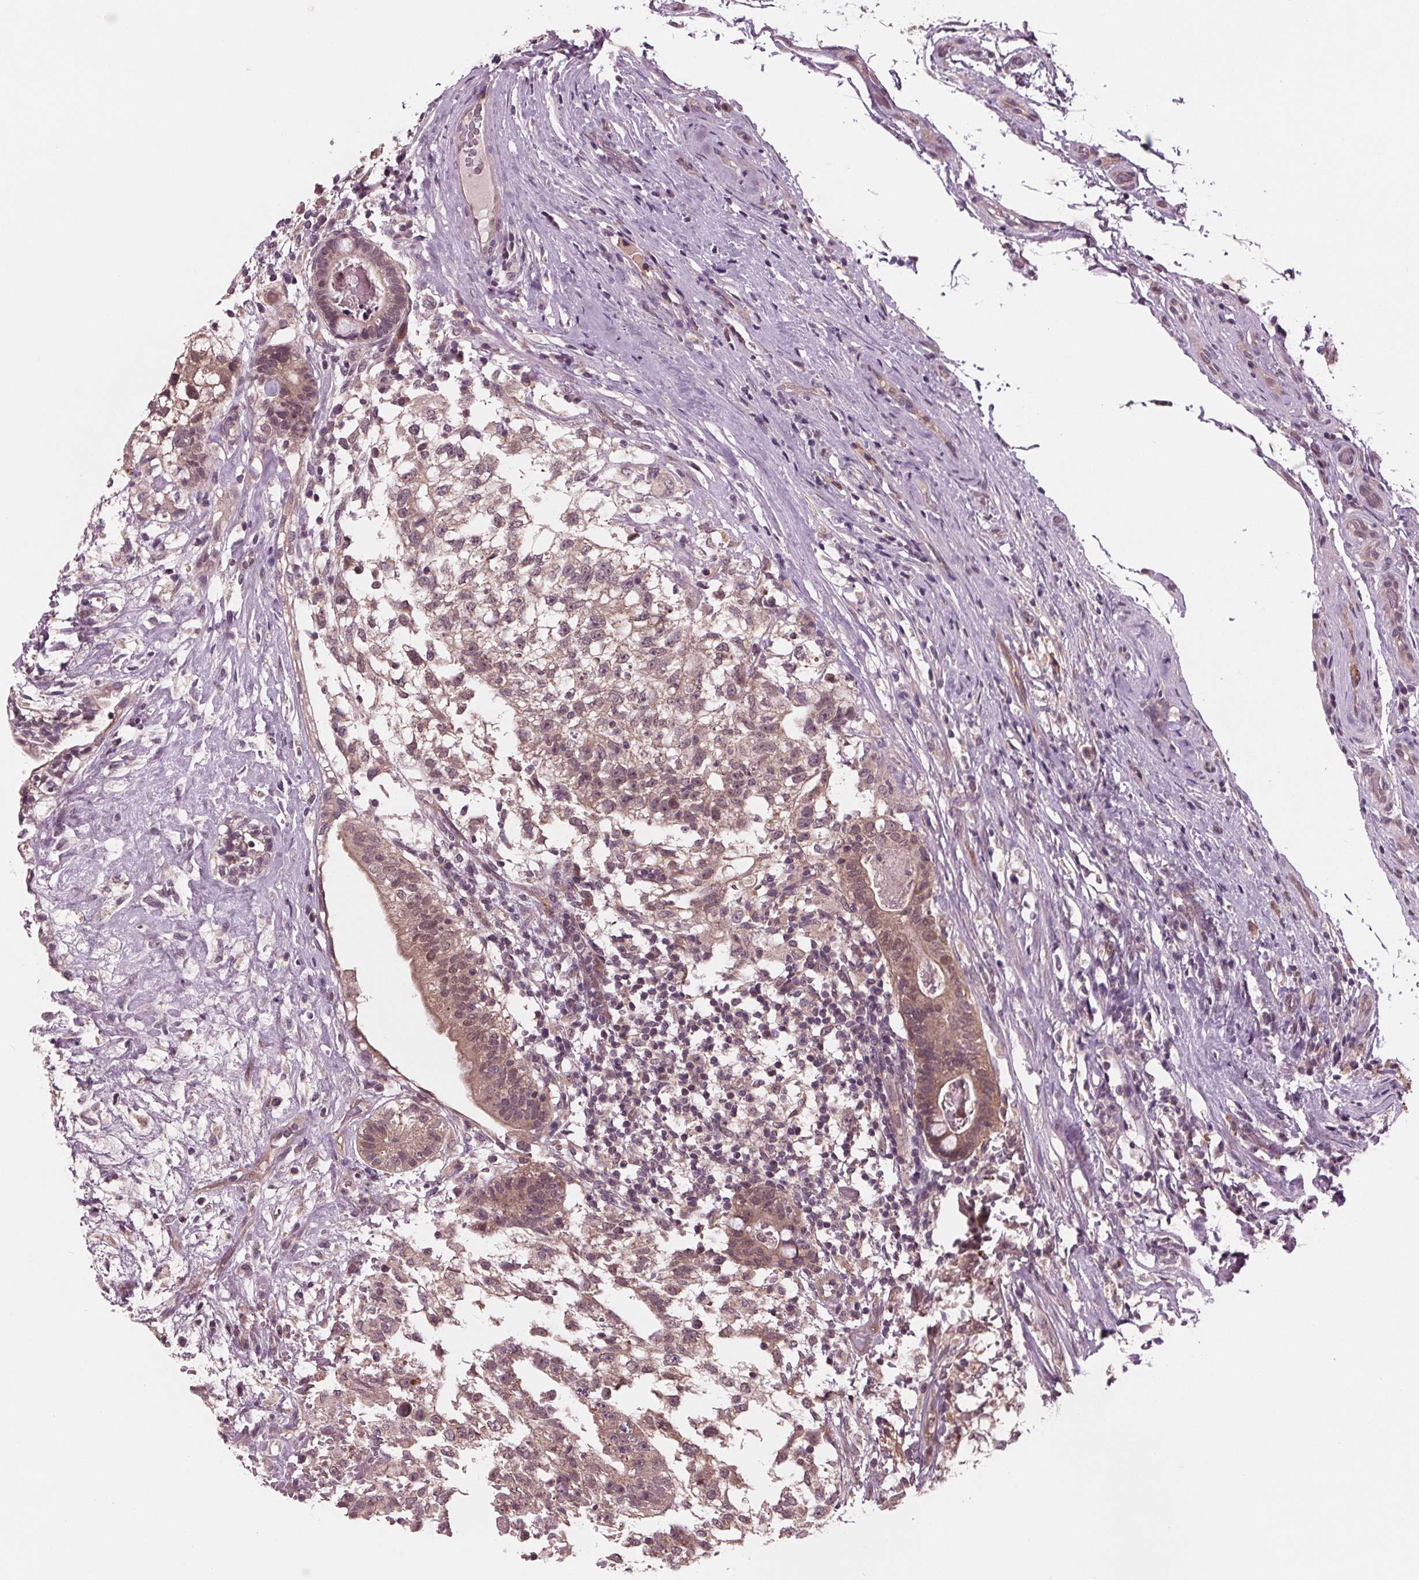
{"staining": {"intensity": "moderate", "quantity": "25%-75%", "location": "cytoplasmic/membranous"}, "tissue": "testis cancer", "cell_type": "Tumor cells", "image_type": "cancer", "snomed": [{"axis": "morphology", "description": "Seminoma, NOS"}, {"axis": "morphology", "description": "Carcinoma, Embryonal, NOS"}, {"axis": "topography", "description": "Testis"}], "caption": "Testis cancer (seminoma) stained with immunohistochemistry (IHC) reveals moderate cytoplasmic/membranous expression in approximately 25%-75% of tumor cells. (DAB (3,3'-diaminobenzidine) = brown stain, brightfield microscopy at high magnification).", "gene": "MAPK8", "patient": {"sex": "male", "age": 41}}